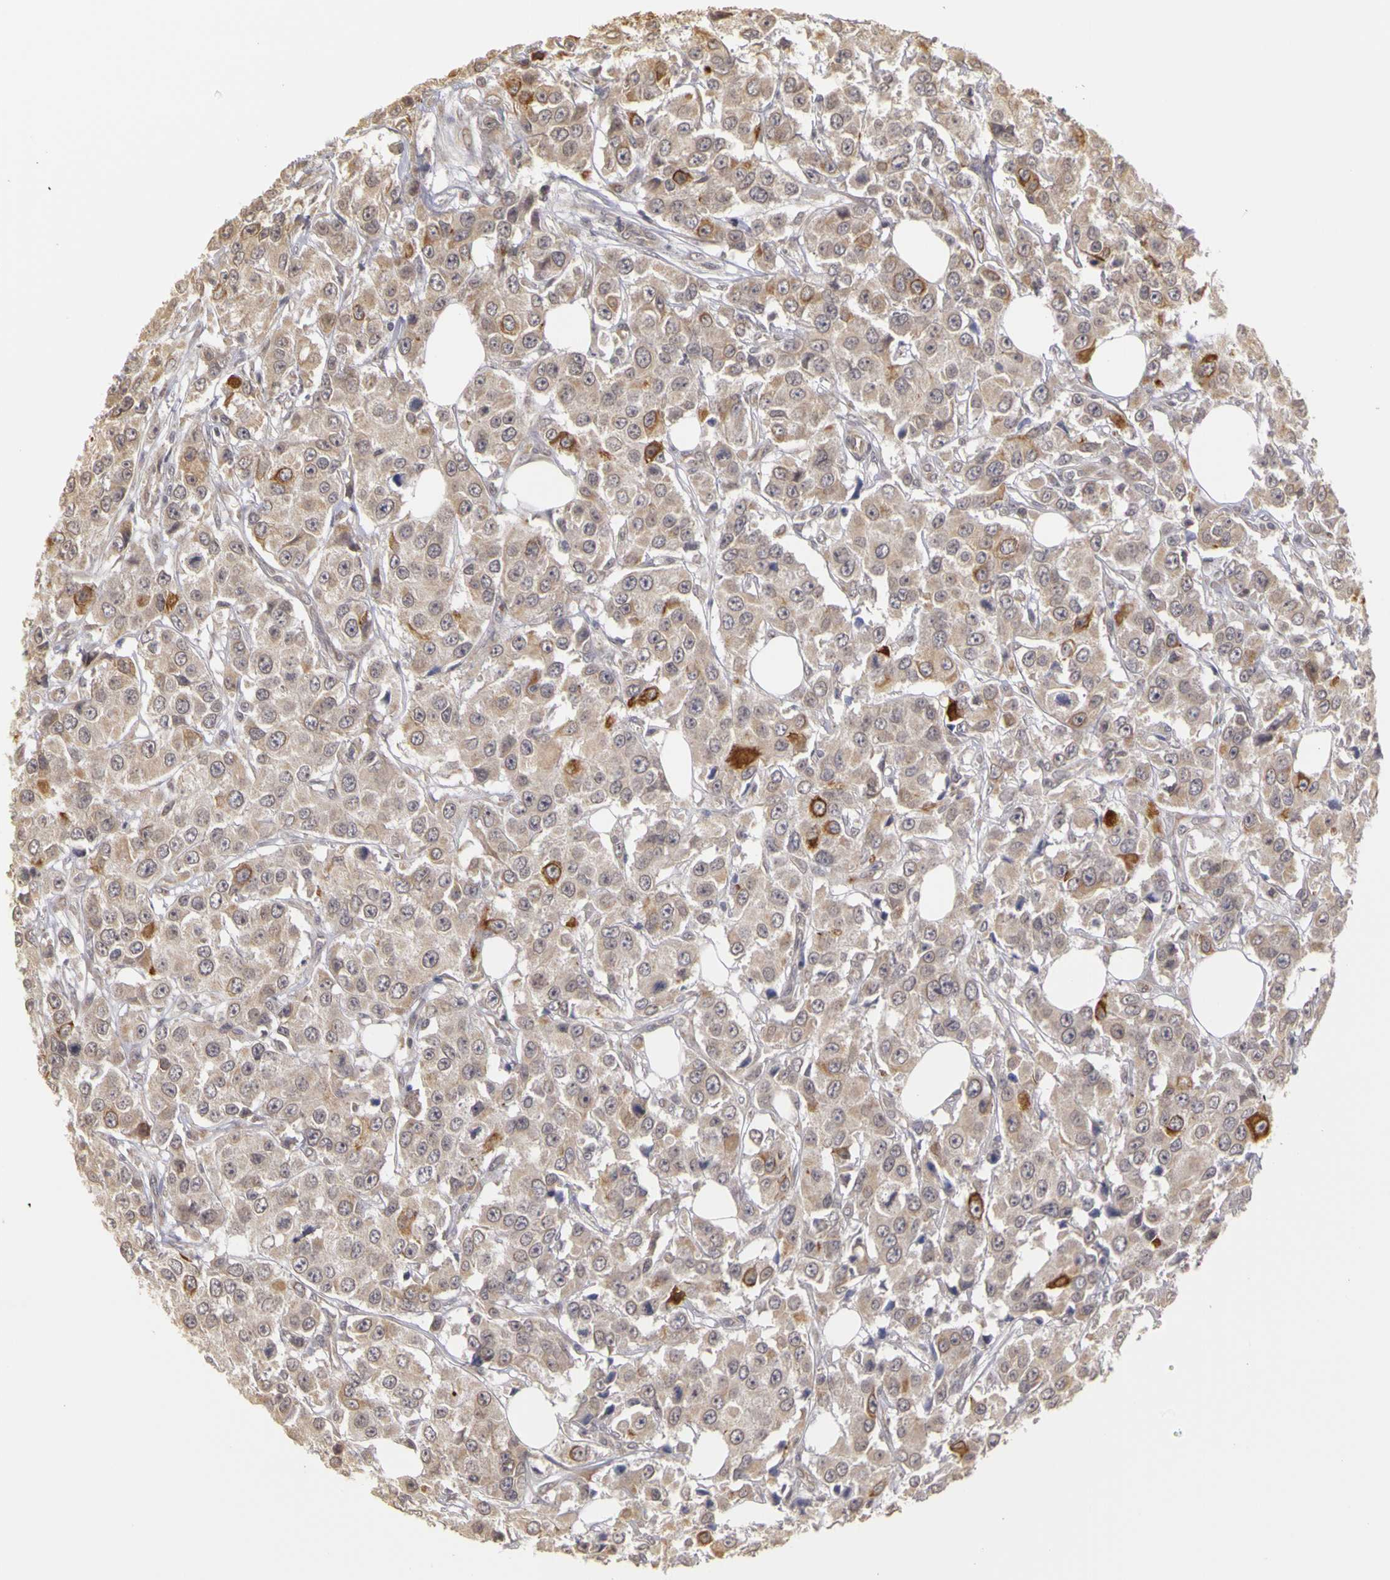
{"staining": {"intensity": "moderate", "quantity": "<25%", "location": "cytoplasmic/membranous"}, "tissue": "breast cancer", "cell_type": "Tumor cells", "image_type": "cancer", "snomed": [{"axis": "morphology", "description": "Duct carcinoma"}, {"axis": "topography", "description": "Breast"}], "caption": "Breast infiltrating ductal carcinoma was stained to show a protein in brown. There is low levels of moderate cytoplasmic/membranous positivity in about <25% of tumor cells. (IHC, brightfield microscopy, high magnification).", "gene": "FRMD7", "patient": {"sex": "female", "age": 58}}